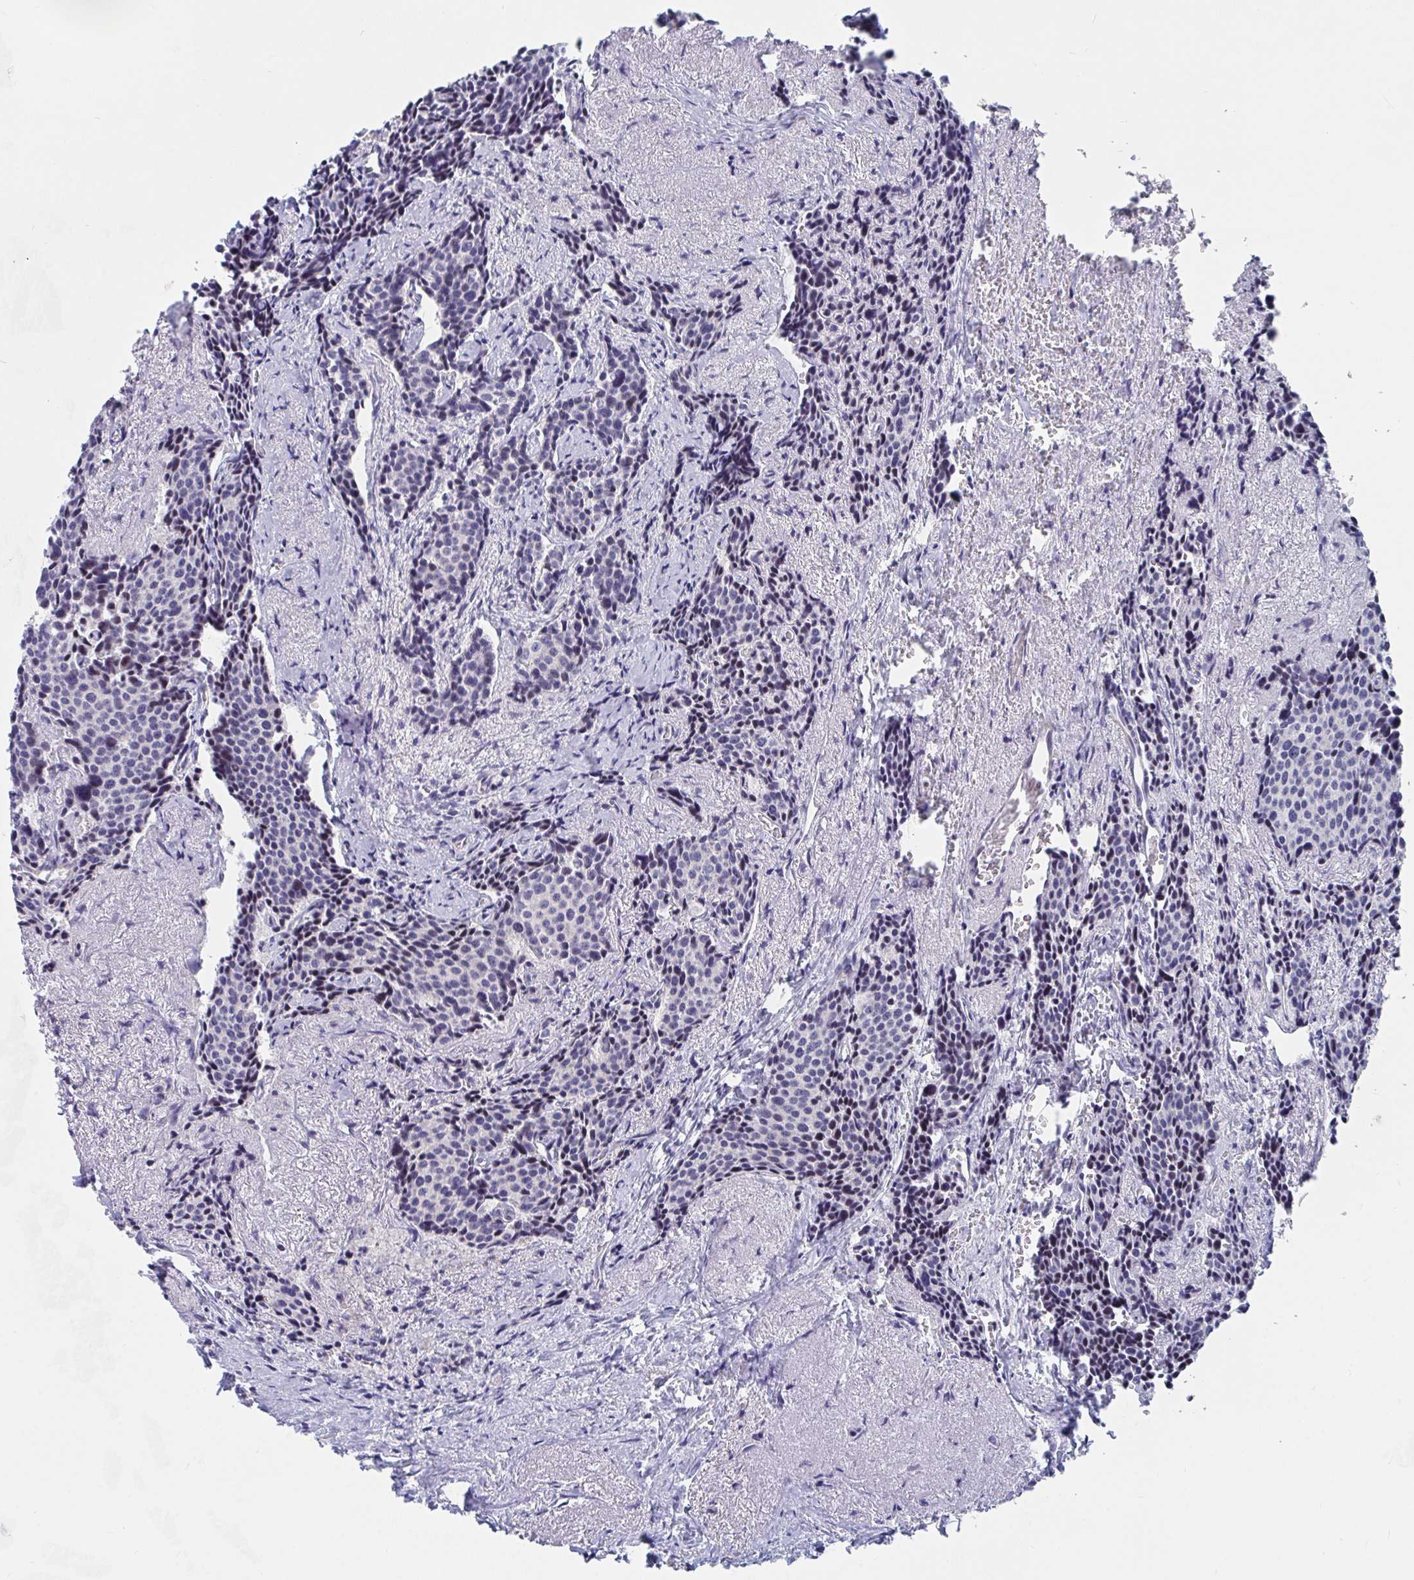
{"staining": {"intensity": "negative", "quantity": "none", "location": "none"}, "tissue": "carcinoid", "cell_type": "Tumor cells", "image_type": "cancer", "snomed": [{"axis": "morphology", "description": "Carcinoid, malignant, NOS"}, {"axis": "topography", "description": "Small intestine"}], "caption": "The photomicrograph reveals no staining of tumor cells in malignant carcinoid.", "gene": "FAM156B", "patient": {"sex": "male", "age": 73}}